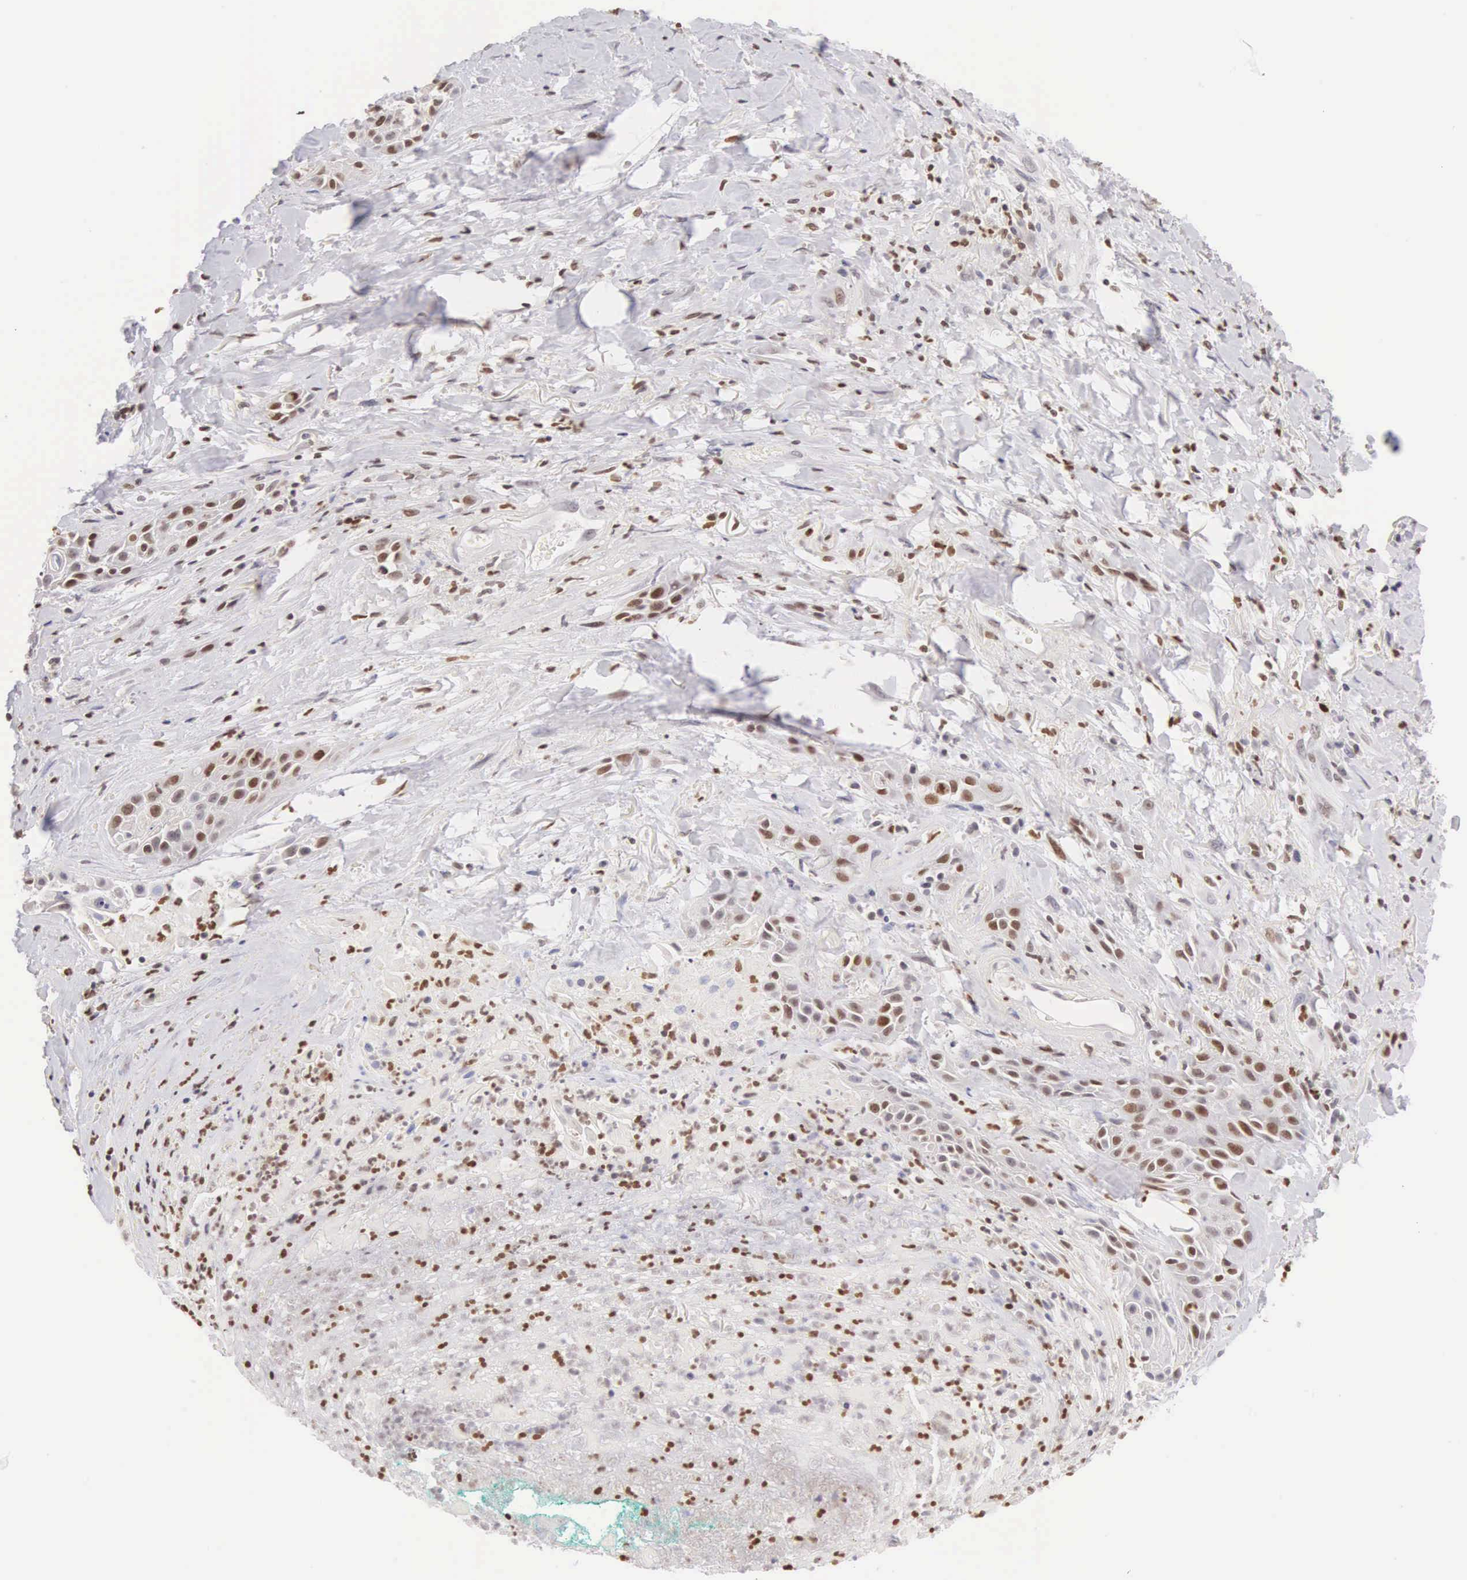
{"staining": {"intensity": "moderate", "quantity": "25%-75%", "location": "nuclear"}, "tissue": "skin cancer", "cell_type": "Tumor cells", "image_type": "cancer", "snomed": [{"axis": "morphology", "description": "Squamous cell carcinoma, NOS"}, {"axis": "topography", "description": "Skin"}, {"axis": "topography", "description": "Anal"}], "caption": "Skin squamous cell carcinoma tissue demonstrates moderate nuclear staining in approximately 25%-75% of tumor cells", "gene": "VRK1", "patient": {"sex": "male", "age": 64}}